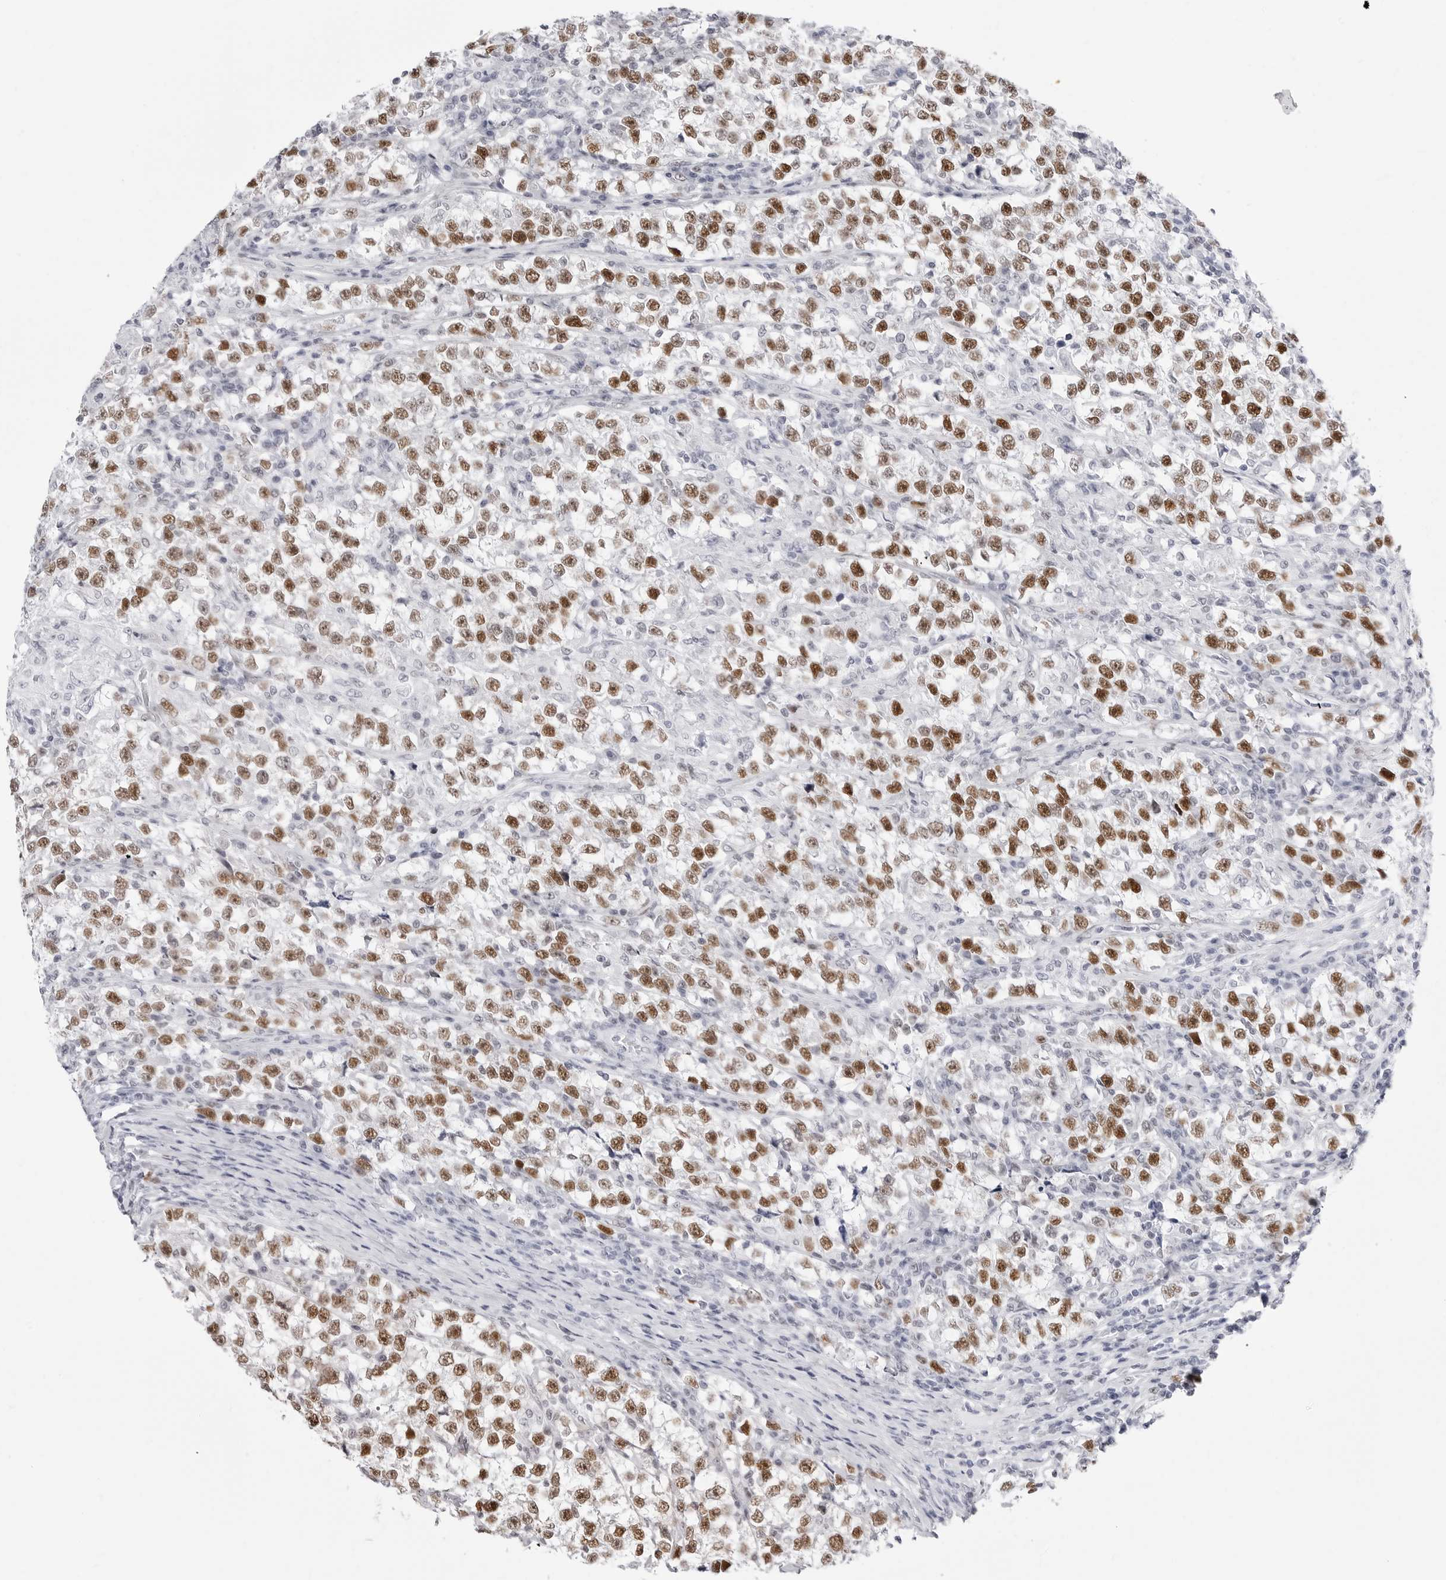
{"staining": {"intensity": "strong", "quantity": ">75%", "location": "nuclear"}, "tissue": "testis cancer", "cell_type": "Tumor cells", "image_type": "cancer", "snomed": [{"axis": "morphology", "description": "Normal tissue, NOS"}, {"axis": "morphology", "description": "Seminoma, NOS"}, {"axis": "topography", "description": "Testis"}], "caption": "The immunohistochemical stain shows strong nuclear positivity in tumor cells of testis cancer tissue. (DAB (3,3'-diaminobenzidine) = brown stain, brightfield microscopy at high magnification).", "gene": "NASP", "patient": {"sex": "male", "age": 43}}